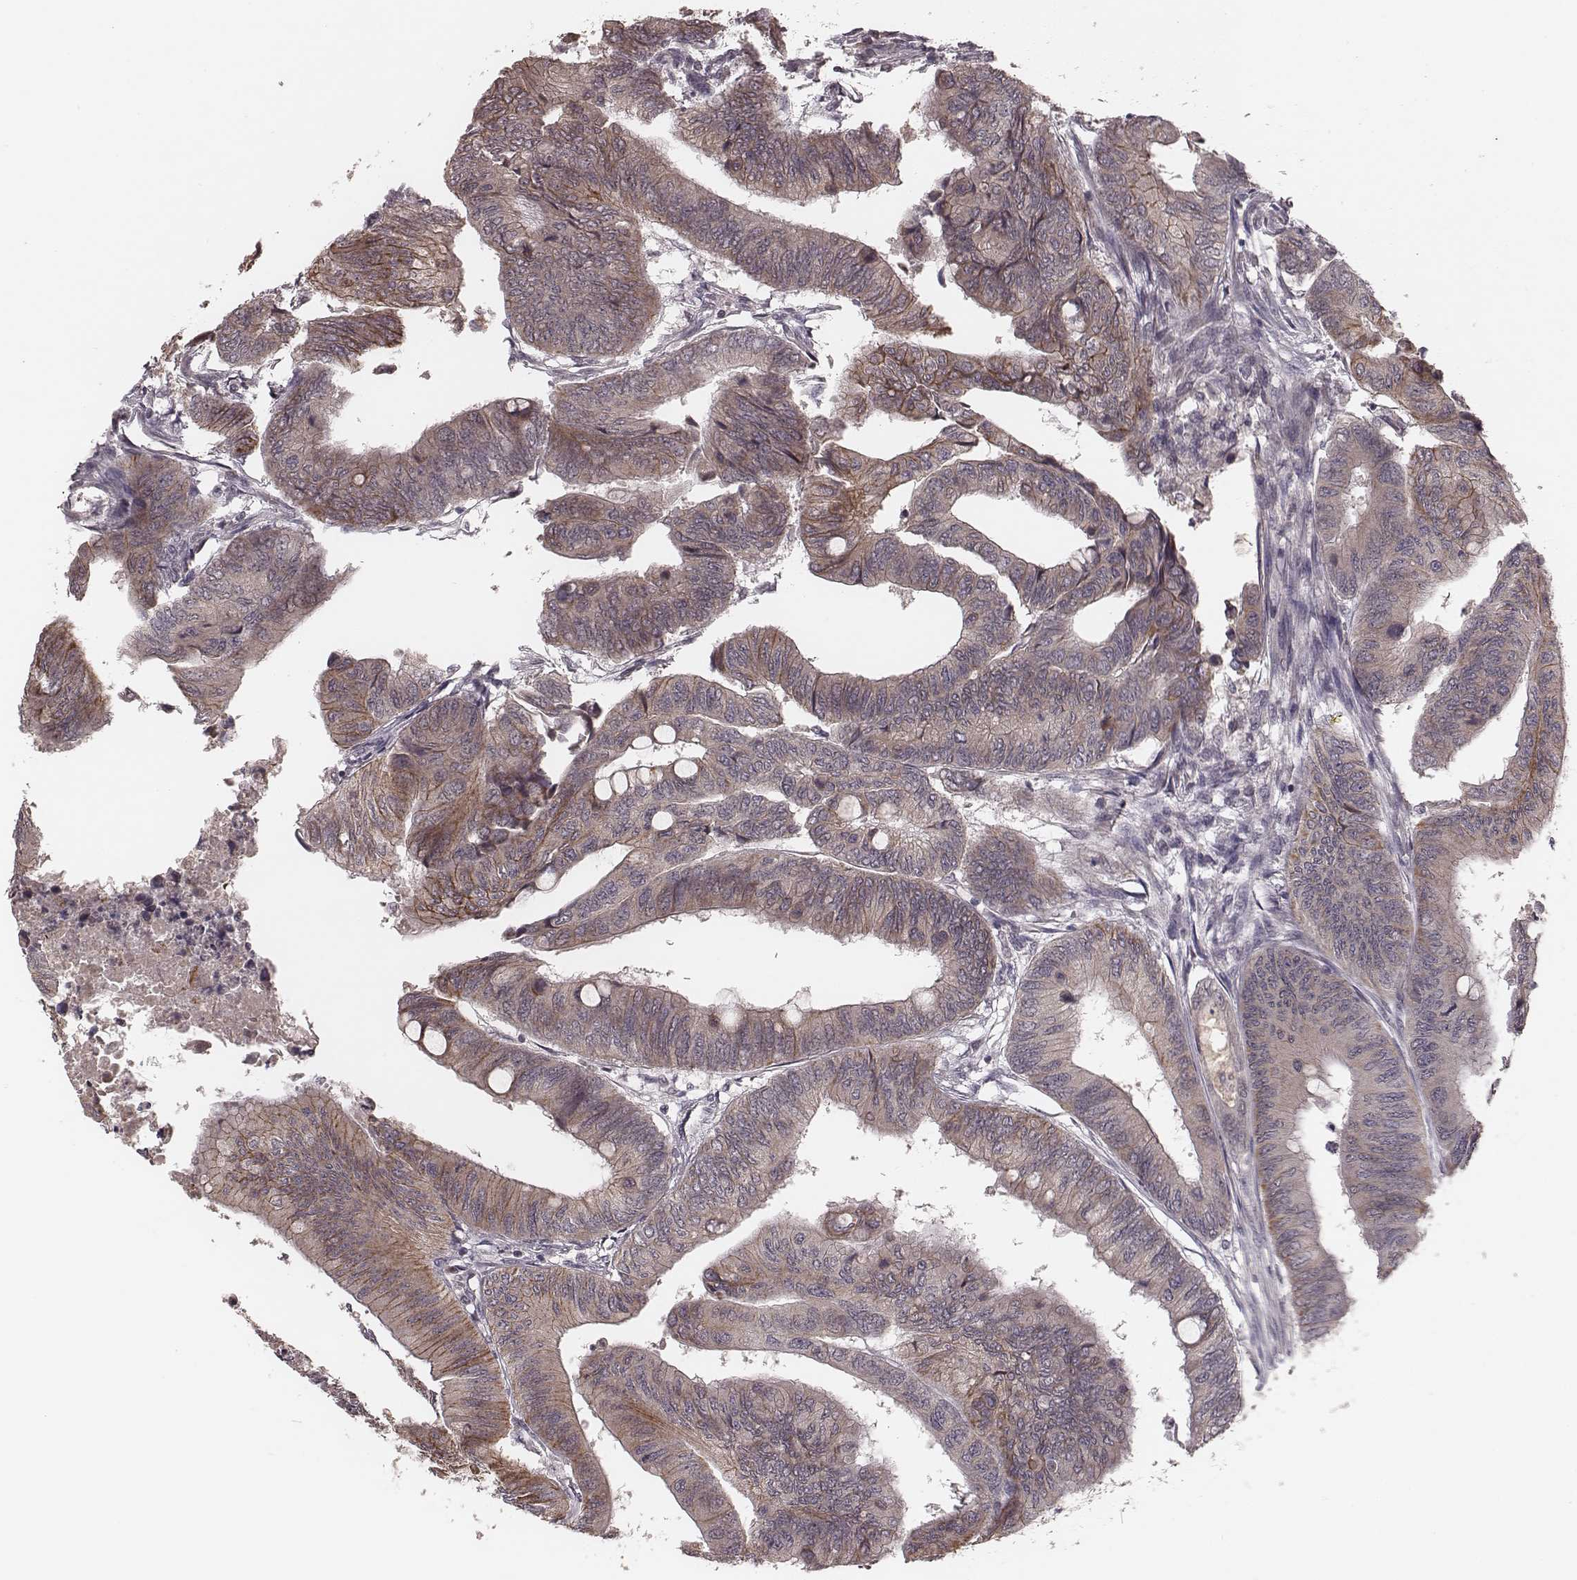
{"staining": {"intensity": "weak", "quantity": "<25%", "location": "cytoplasmic/membranous"}, "tissue": "colorectal cancer", "cell_type": "Tumor cells", "image_type": "cancer", "snomed": [{"axis": "morphology", "description": "Normal tissue, NOS"}, {"axis": "morphology", "description": "Adenocarcinoma, NOS"}, {"axis": "topography", "description": "Rectum"}, {"axis": "topography", "description": "Peripheral nerve tissue"}], "caption": "The immunohistochemistry photomicrograph has no significant staining in tumor cells of colorectal cancer tissue. The staining was performed using DAB (3,3'-diaminobenzidine) to visualize the protein expression in brown, while the nuclei were stained in blue with hematoxylin (Magnification: 20x).", "gene": "IL5", "patient": {"sex": "male", "age": 92}}